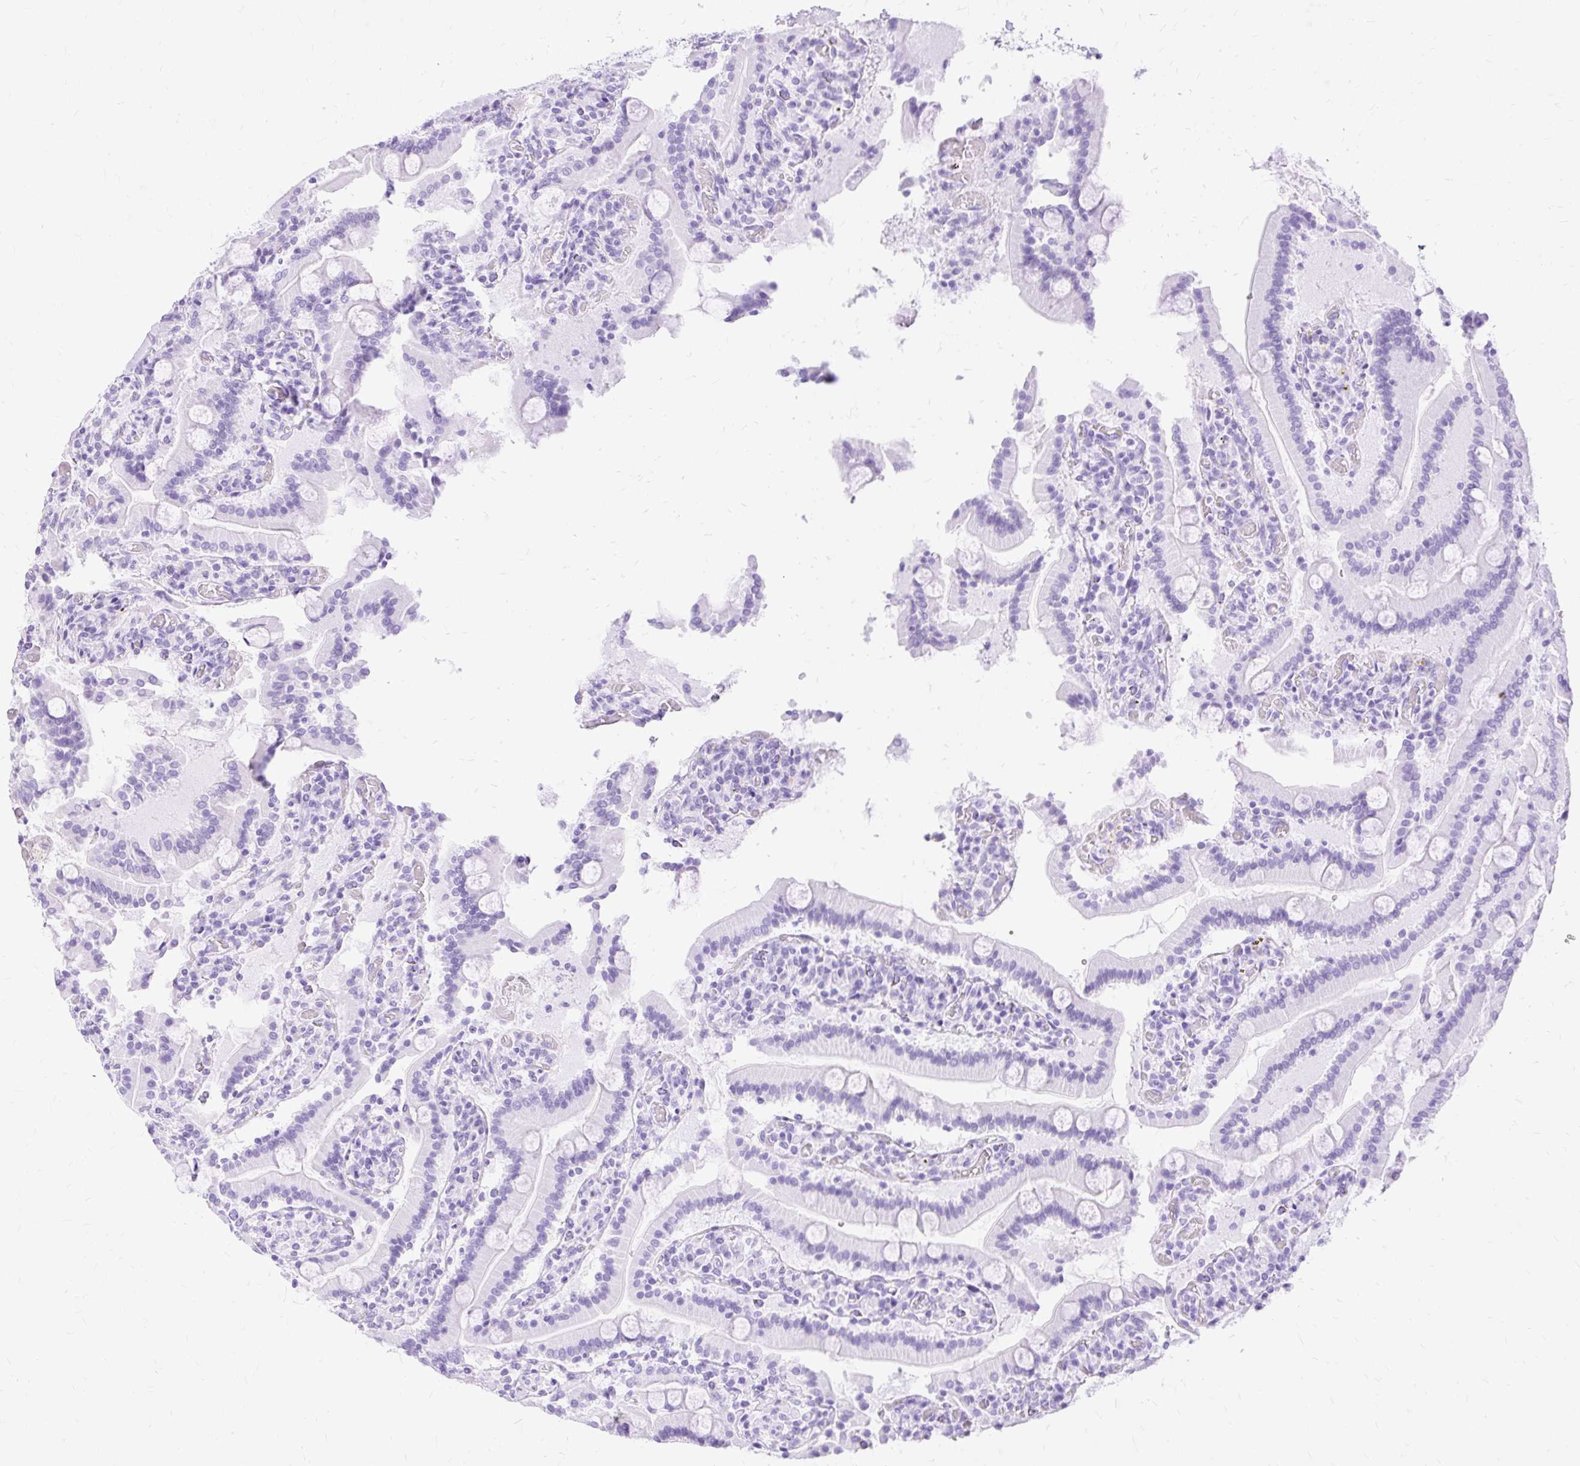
{"staining": {"intensity": "negative", "quantity": "none", "location": "none"}, "tissue": "duodenum", "cell_type": "Glandular cells", "image_type": "normal", "snomed": [{"axis": "morphology", "description": "Normal tissue, NOS"}, {"axis": "topography", "description": "Duodenum"}], "caption": "Immunohistochemistry of benign duodenum exhibits no positivity in glandular cells.", "gene": "MBP", "patient": {"sex": "male", "age": 55}}